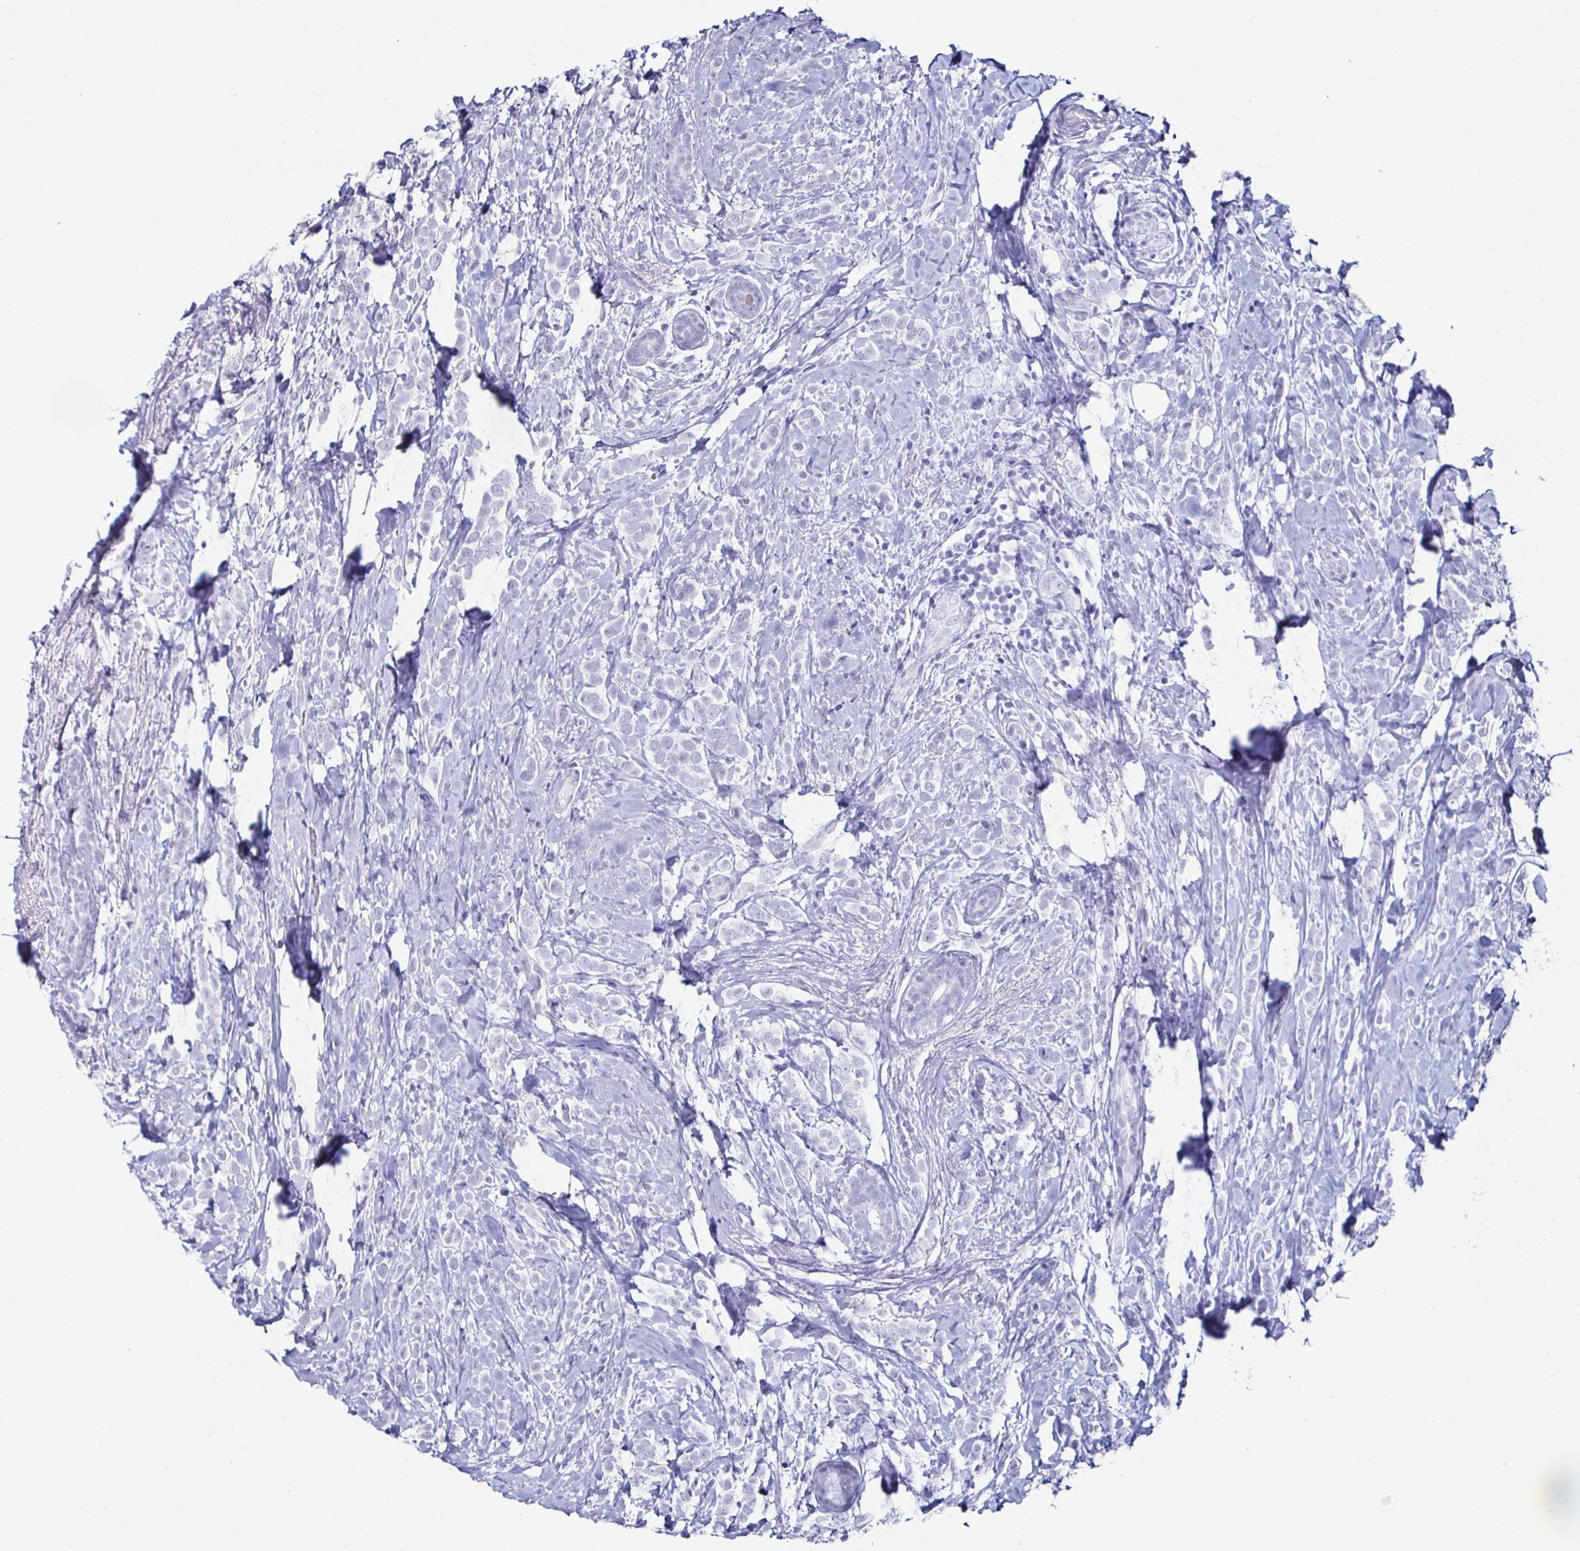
{"staining": {"intensity": "negative", "quantity": "none", "location": "none"}, "tissue": "breast cancer", "cell_type": "Tumor cells", "image_type": "cancer", "snomed": [{"axis": "morphology", "description": "Lobular carcinoma"}, {"axis": "topography", "description": "Breast"}], "caption": "Immunohistochemical staining of human lobular carcinoma (breast) reveals no significant expression in tumor cells.", "gene": "KRT4", "patient": {"sex": "female", "age": 49}}